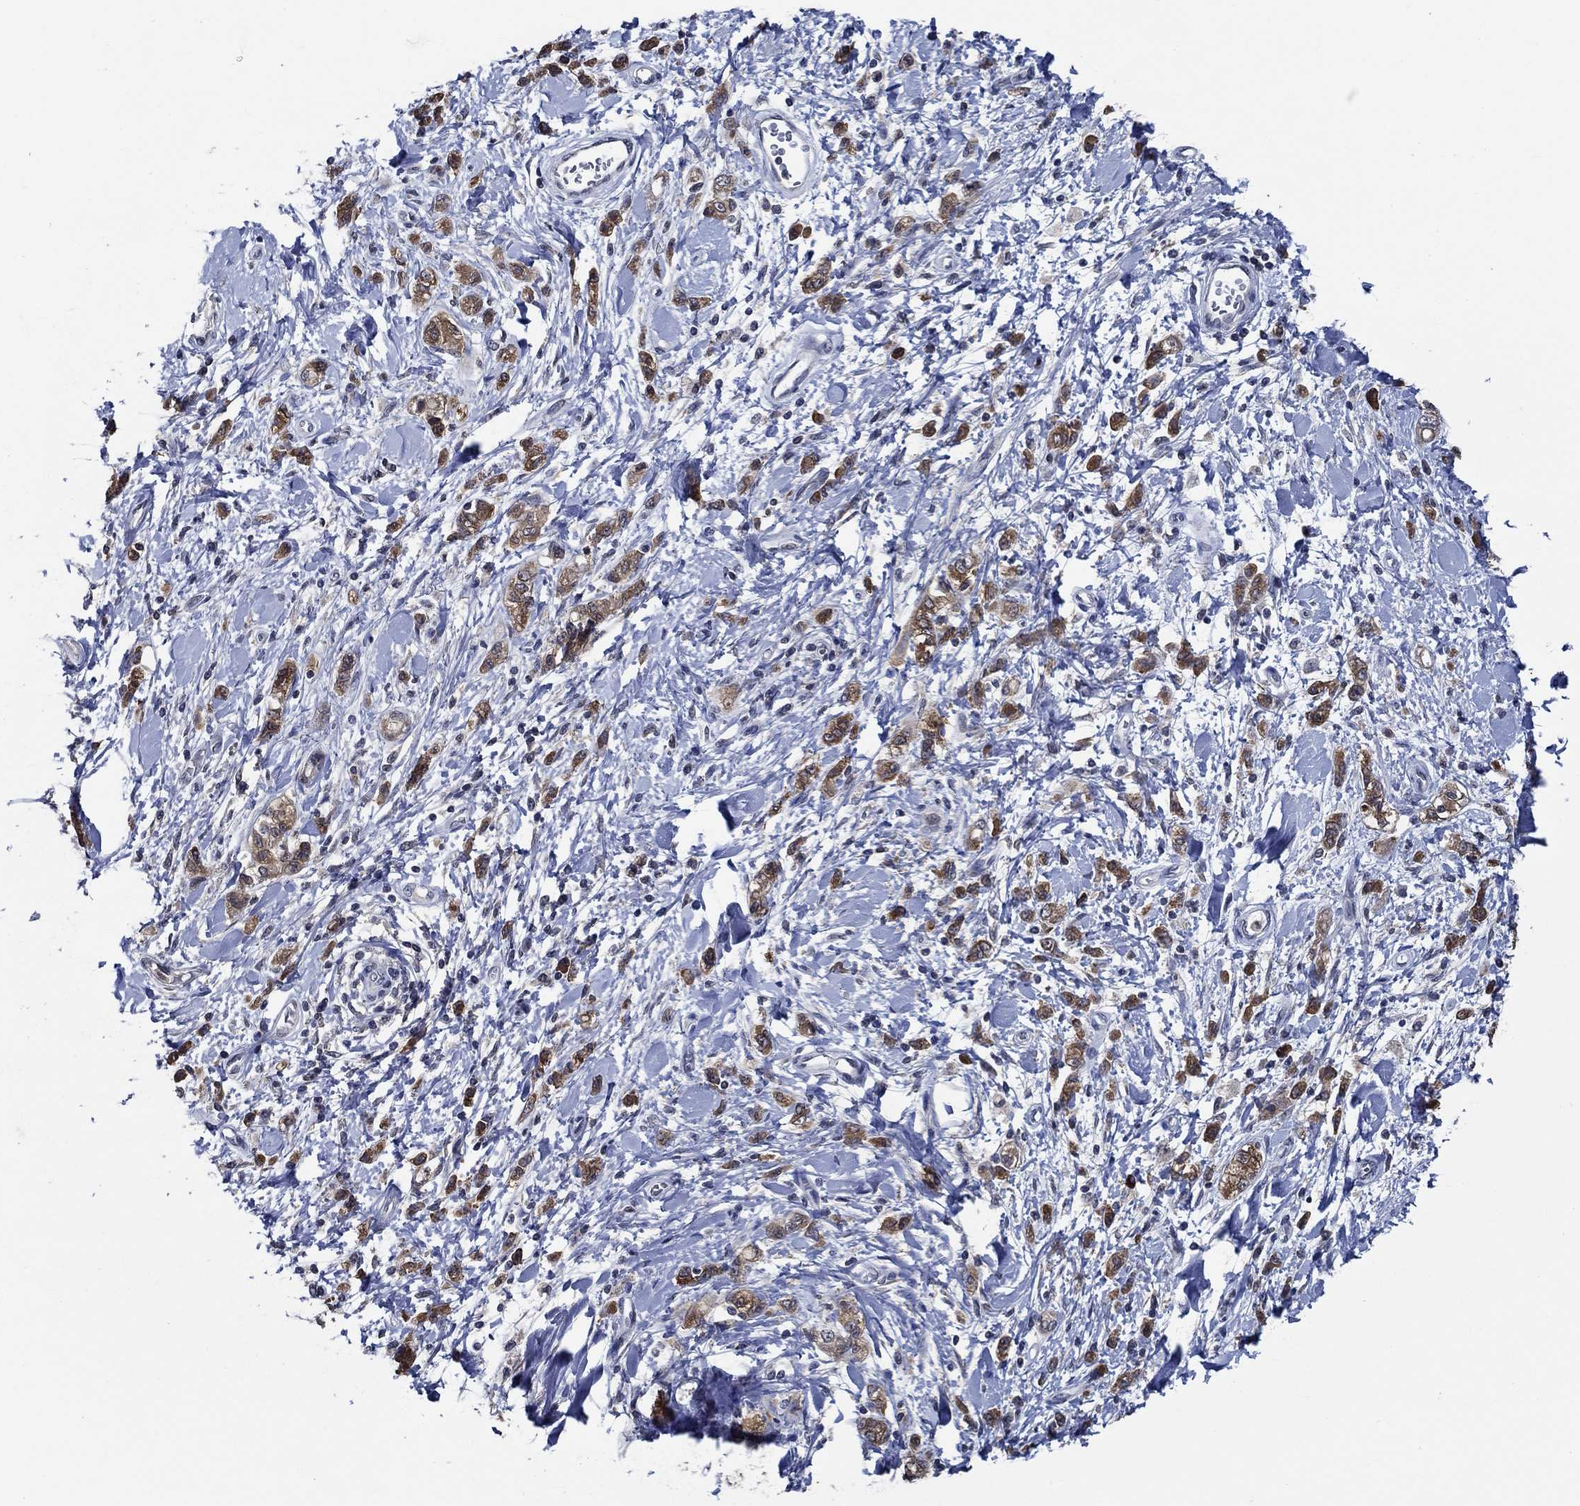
{"staining": {"intensity": "strong", "quantity": ">75%", "location": "cytoplasmic/membranous"}, "tissue": "stomach cancer", "cell_type": "Tumor cells", "image_type": "cancer", "snomed": [{"axis": "morphology", "description": "Adenocarcinoma, NOS"}, {"axis": "topography", "description": "Stomach"}], "caption": "Stomach cancer (adenocarcinoma) stained with a brown dye shows strong cytoplasmic/membranous positive expression in approximately >75% of tumor cells.", "gene": "DACT1", "patient": {"sex": "male", "age": 77}}